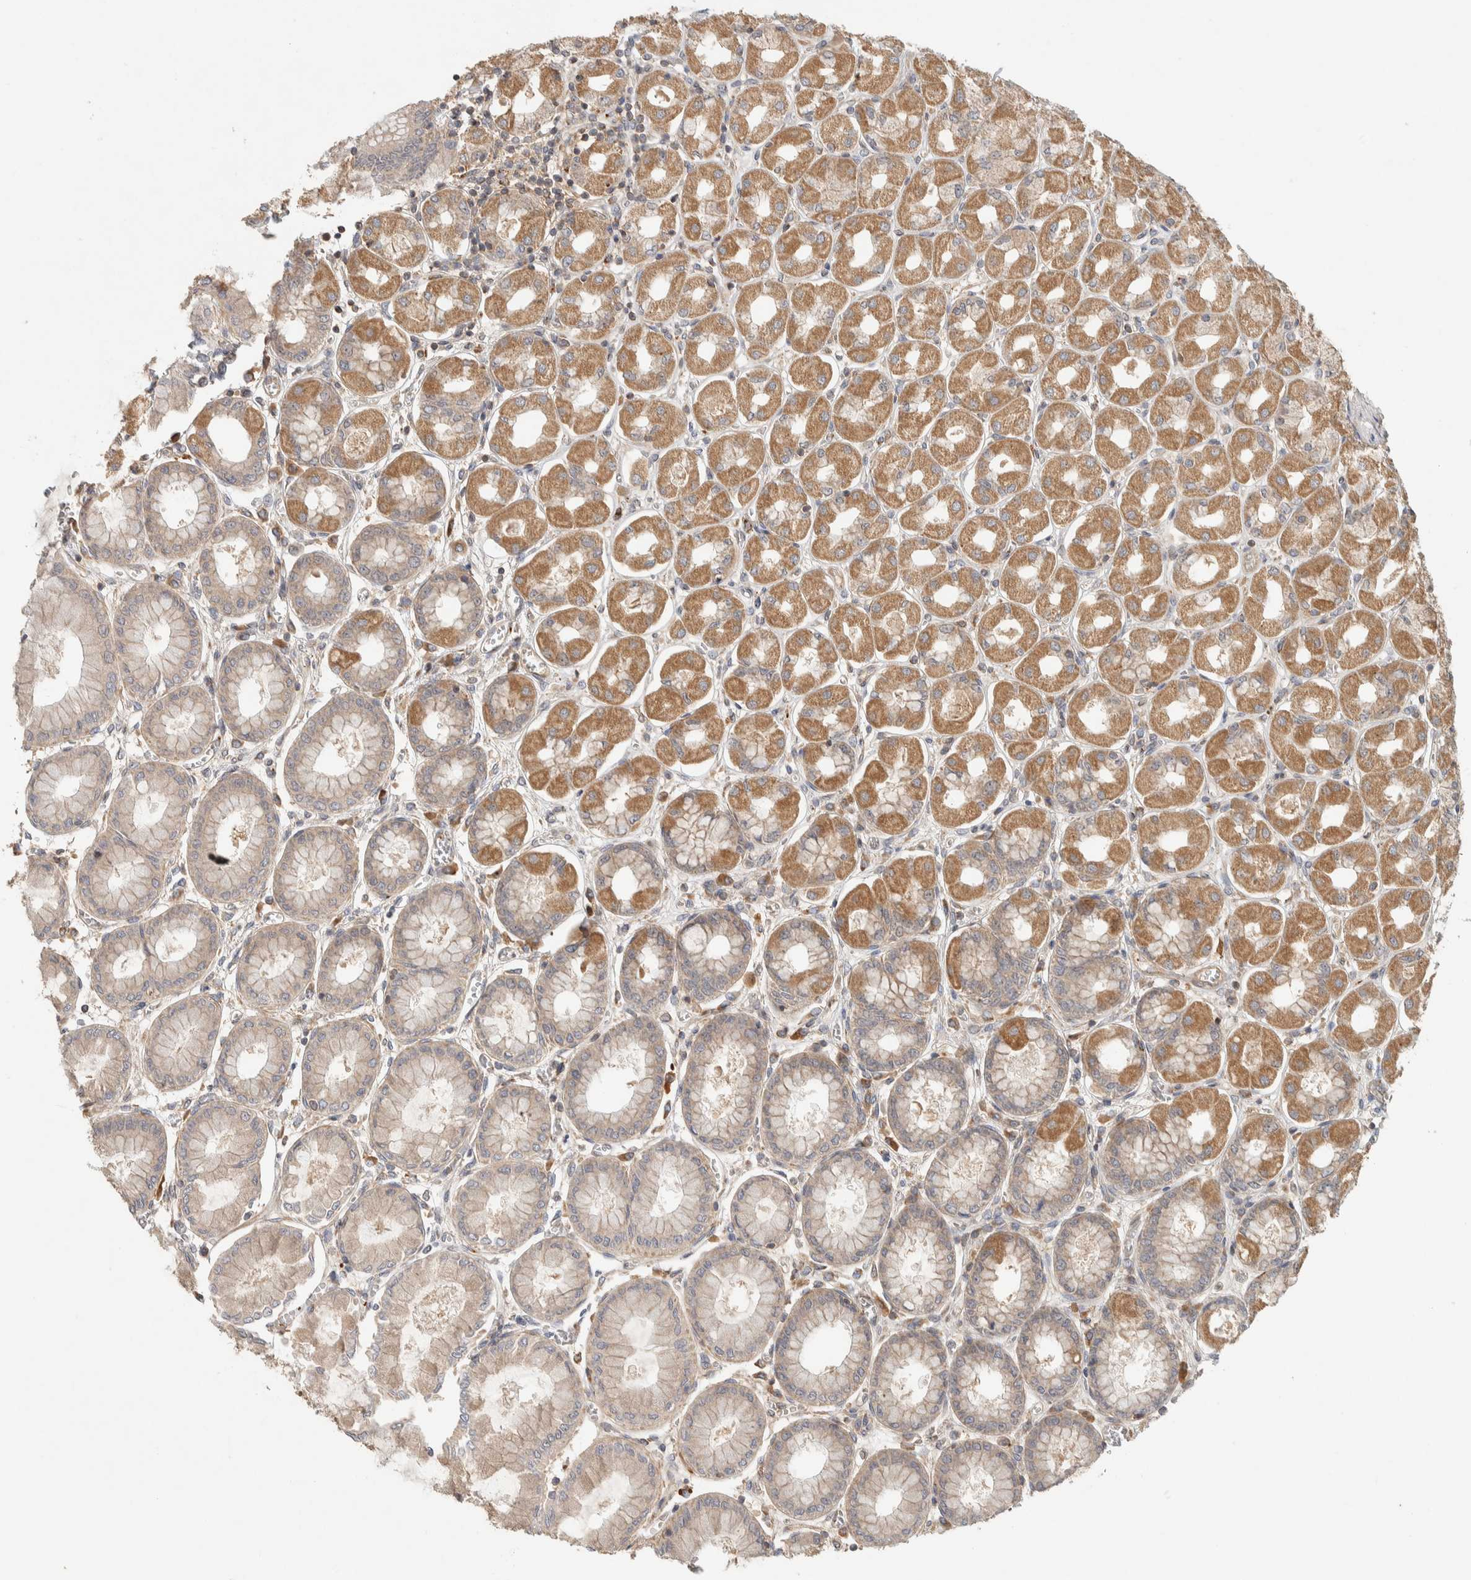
{"staining": {"intensity": "moderate", "quantity": ">75%", "location": "cytoplasmic/membranous"}, "tissue": "stomach", "cell_type": "Glandular cells", "image_type": "normal", "snomed": [{"axis": "morphology", "description": "Normal tissue, NOS"}, {"axis": "topography", "description": "Stomach, upper"}], "caption": "This histopathology image shows IHC staining of normal human stomach, with medium moderate cytoplasmic/membranous staining in about >75% of glandular cells.", "gene": "KIF9", "patient": {"sex": "female", "age": 56}}